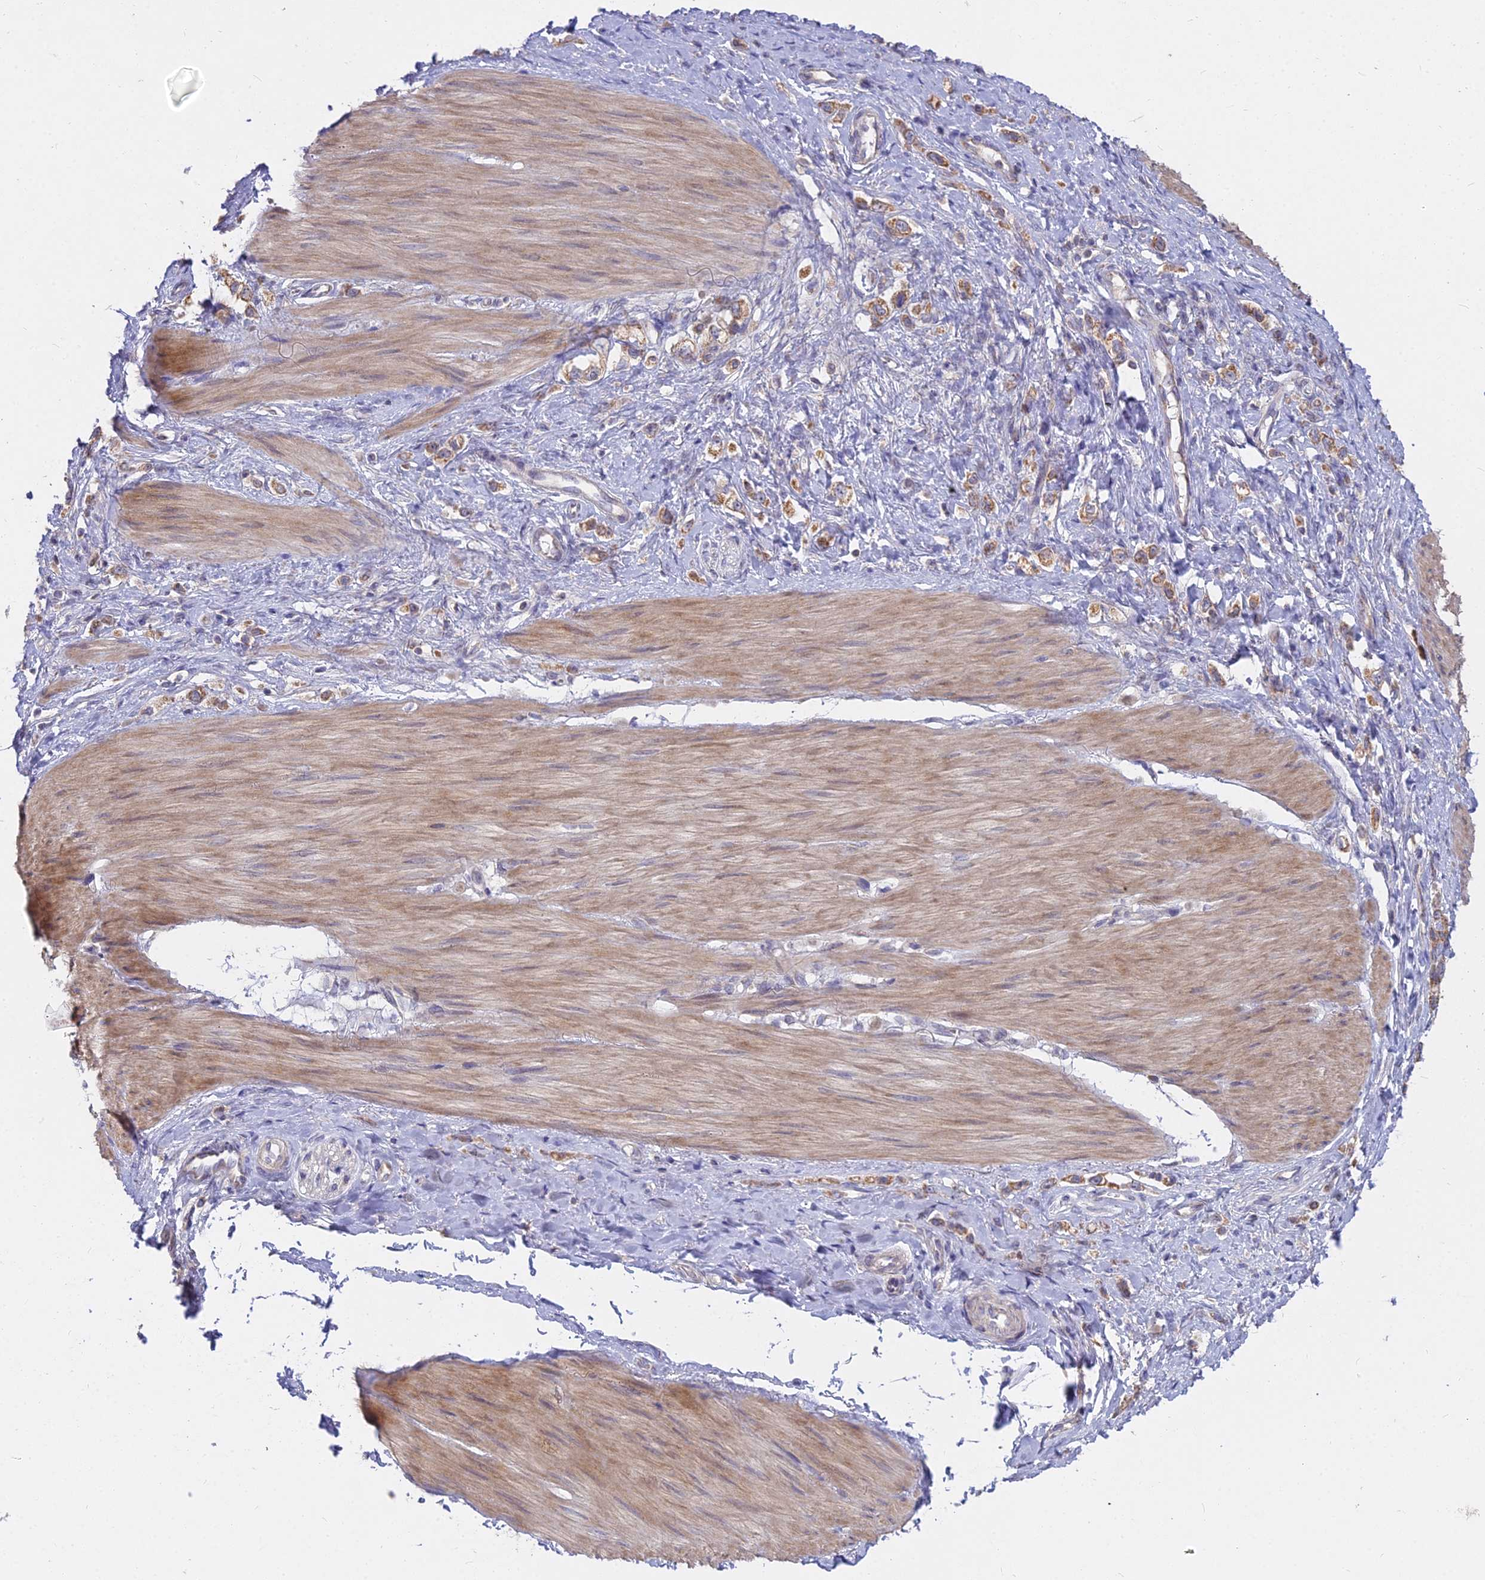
{"staining": {"intensity": "moderate", "quantity": ">75%", "location": "cytoplasmic/membranous"}, "tissue": "stomach cancer", "cell_type": "Tumor cells", "image_type": "cancer", "snomed": [{"axis": "morphology", "description": "Adenocarcinoma, NOS"}, {"axis": "topography", "description": "Stomach"}], "caption": "Approximately >75% of tumor cells in stomach cancer reveal moderate cytoplasmic/membranous protein positivity as visualized by brown immunohistochemical staining.", "gene": "MICU2", "patient": {"sex": "female", "age": 65}}